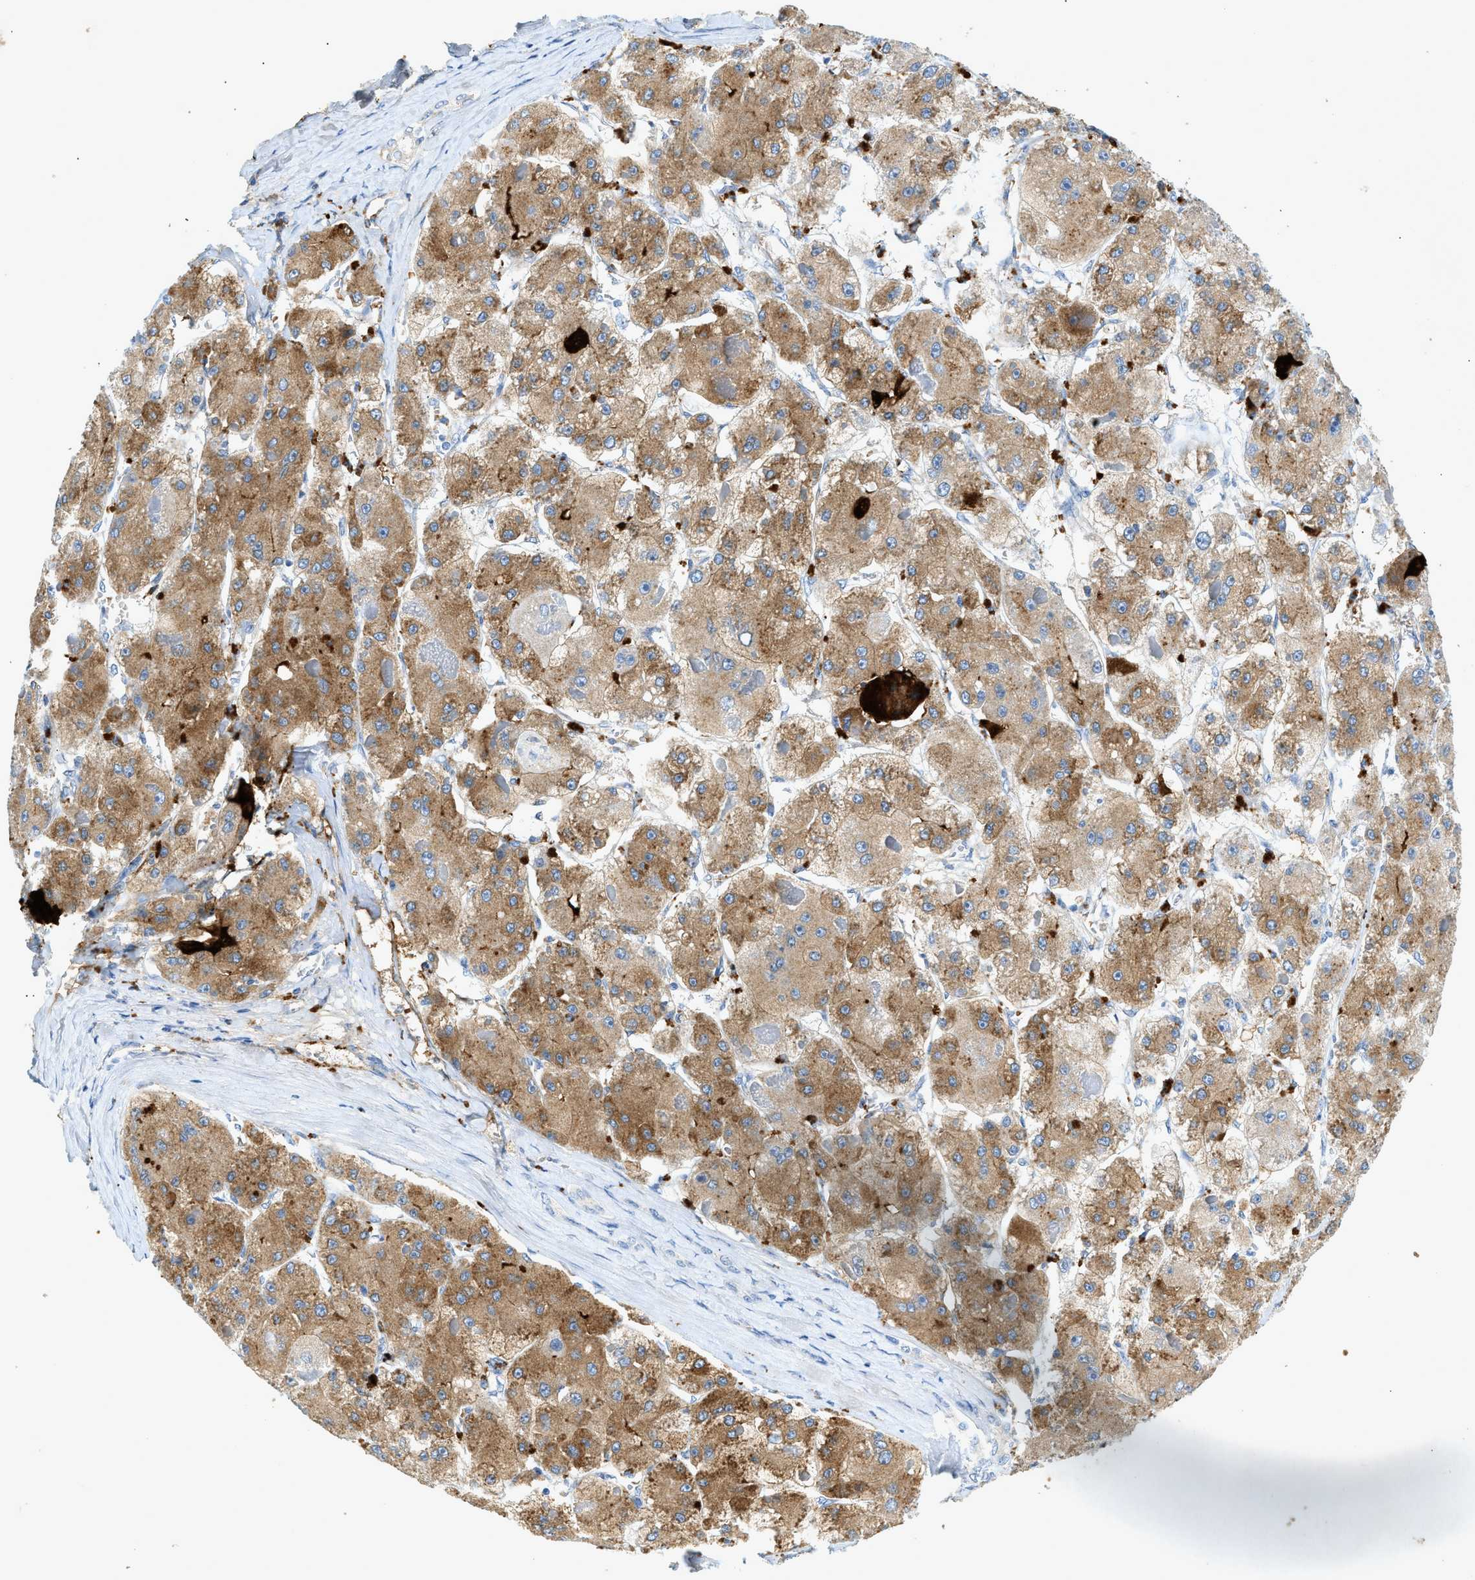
{"staining": {"intensity": "moderate", "quantity": ">75%", "location": "cytoplasmic/membranous"}, "tissue": "liver cancer", "cell_type": "Tumor cells", "image_type": "cancer", "snomed": [{"axis": "morphology", "description": "Carcinoma, Hepatocellular, NOS"}, {"axis": "topography", "description": "Liver"}], "caption": "IHC of liver cancer (hepatocellular carcinoma) reveals medium levels of moderate cytoplasmic/membranous expression in about >75% of tumor cells.", "gene": "F2", "patient": {"sex": "female", "age": 73}}